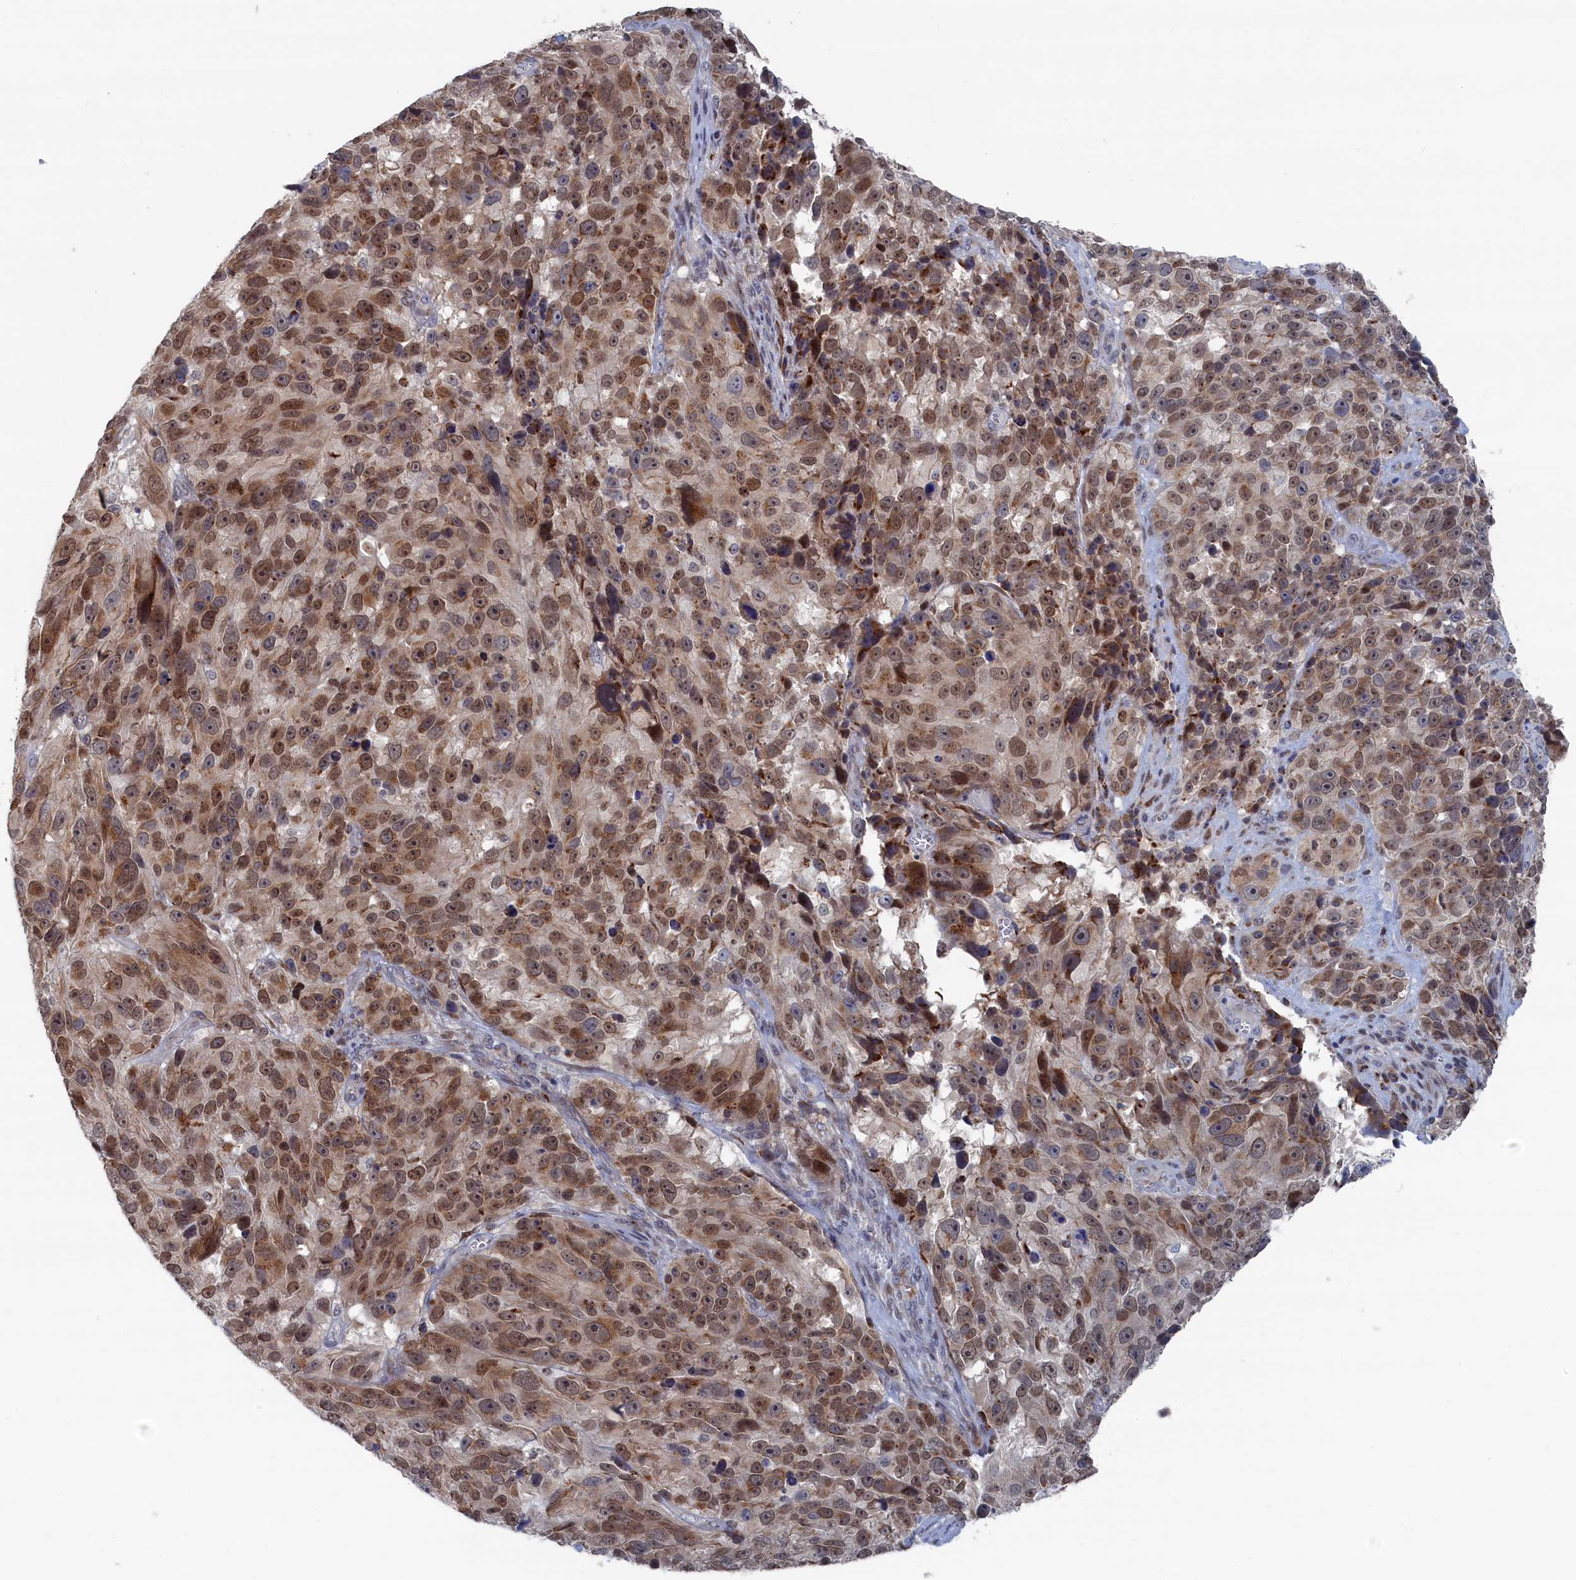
{"staining": {"intensity": "moderate", "quantity": ">75%", "location": "nuclear"}, "tissue": "melanoma", "cell_type": "Tumor cells", "image_type": "cancer", "snomed": [{"axis": "morphology", "description": "Malignant melanoma, NOS"}, {"axis": "topography", "description": "Skin"}], "caption": "A photomicrograph showing moderate nuclear expression in about >75% of tumor cells in melanoma, as visualized by brown immunohistochemical staining.", "gene": "IRX1", "patient": {"sex": "male", "age": 84}}